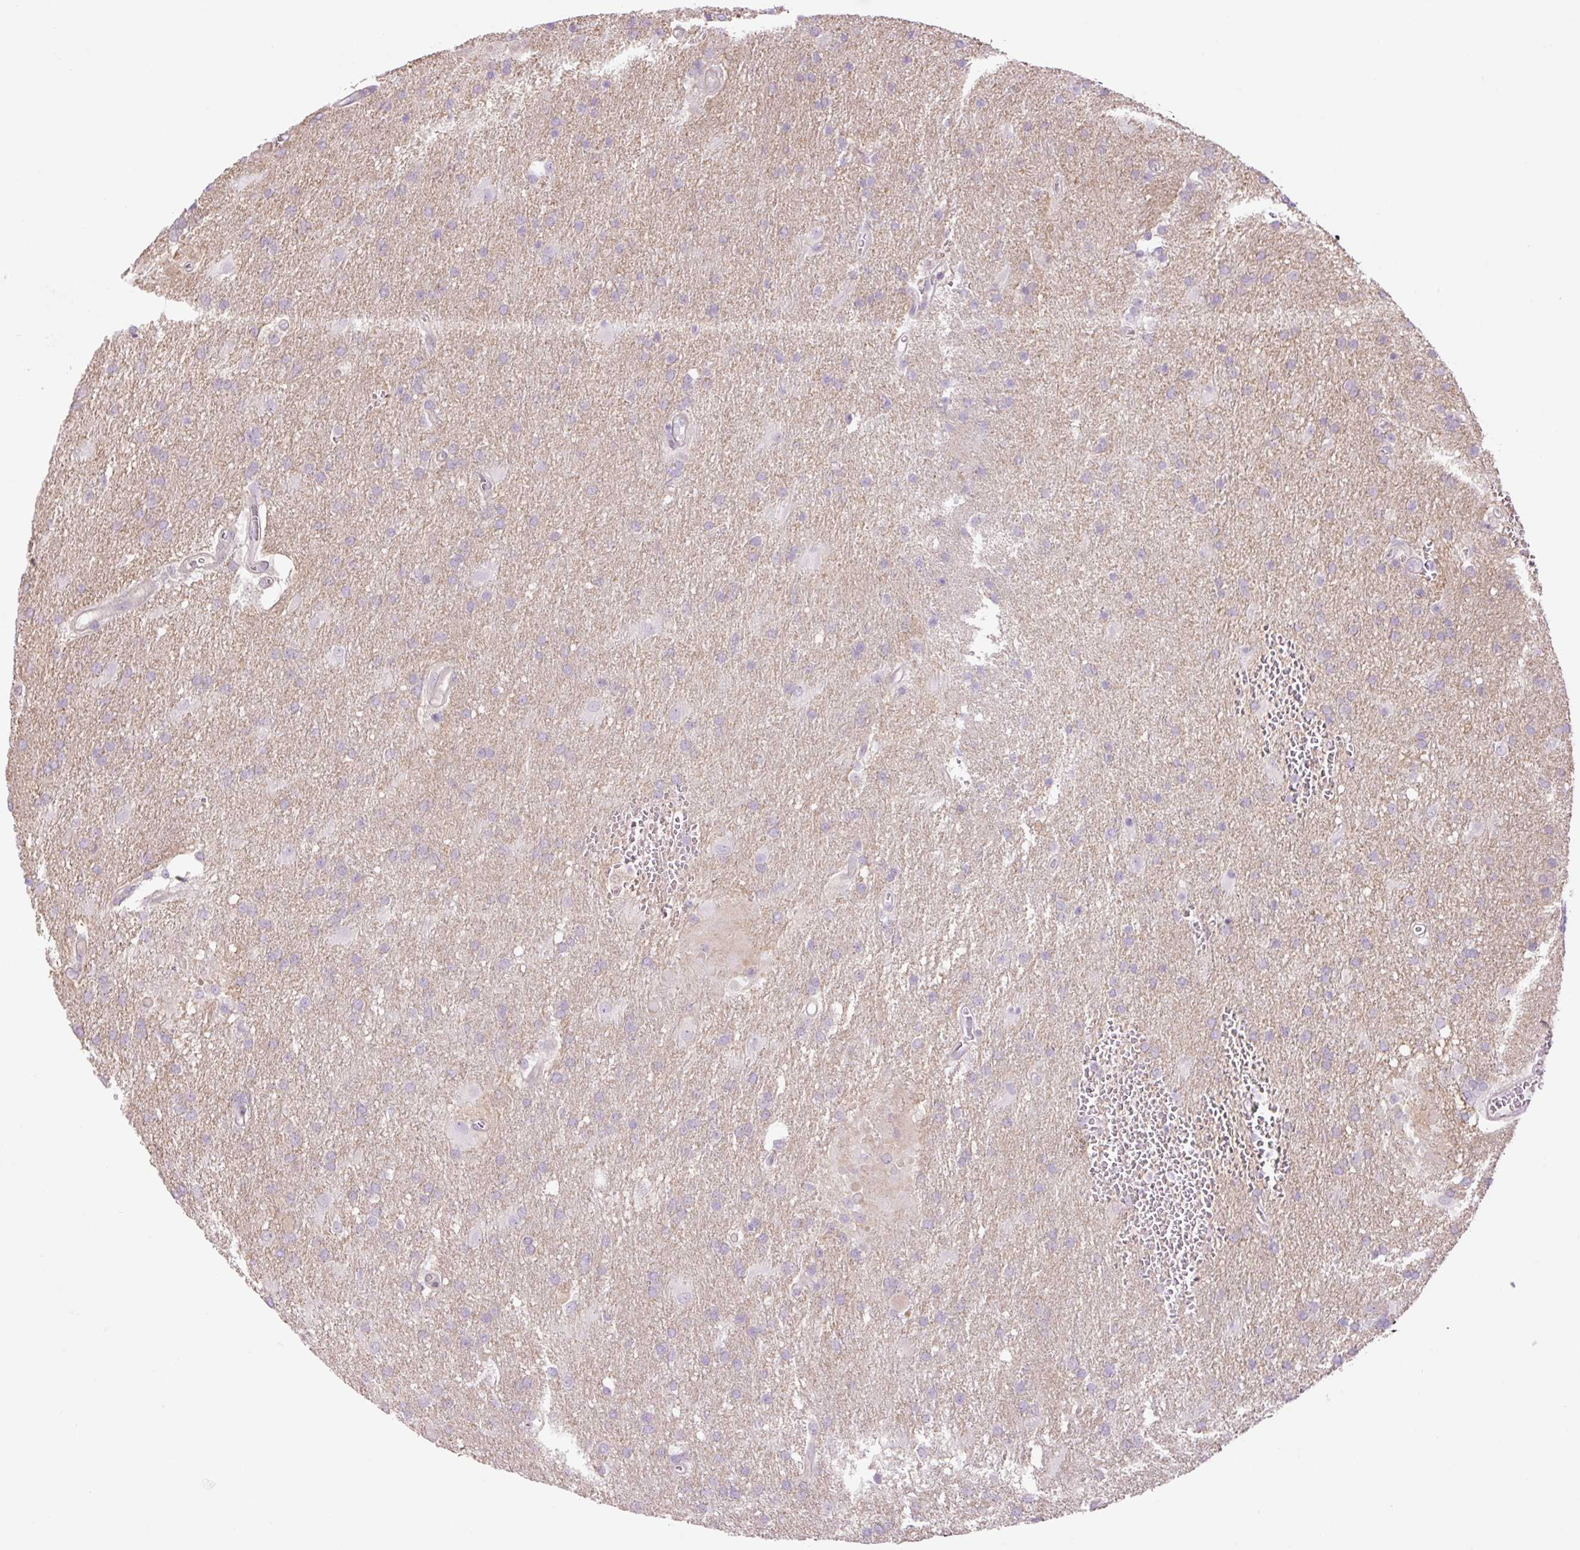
{"staining": {"intensity": "negative", "quantity": "none", "location": "none"}, "tissue": "glioma", "cell_type": "Tumor cells", "image_type": "cancer", "snomed": [{"axis": "morphology", "description": "Glioma, malignant, Low grade"}, {"axis": "topography", "description": "Brain"}], "caption": "Tumor cells show no significant protein expression in malignant glioma (low-grade).", "gene": "GRID2", "patient": {"sex": "male", "age": 66}}